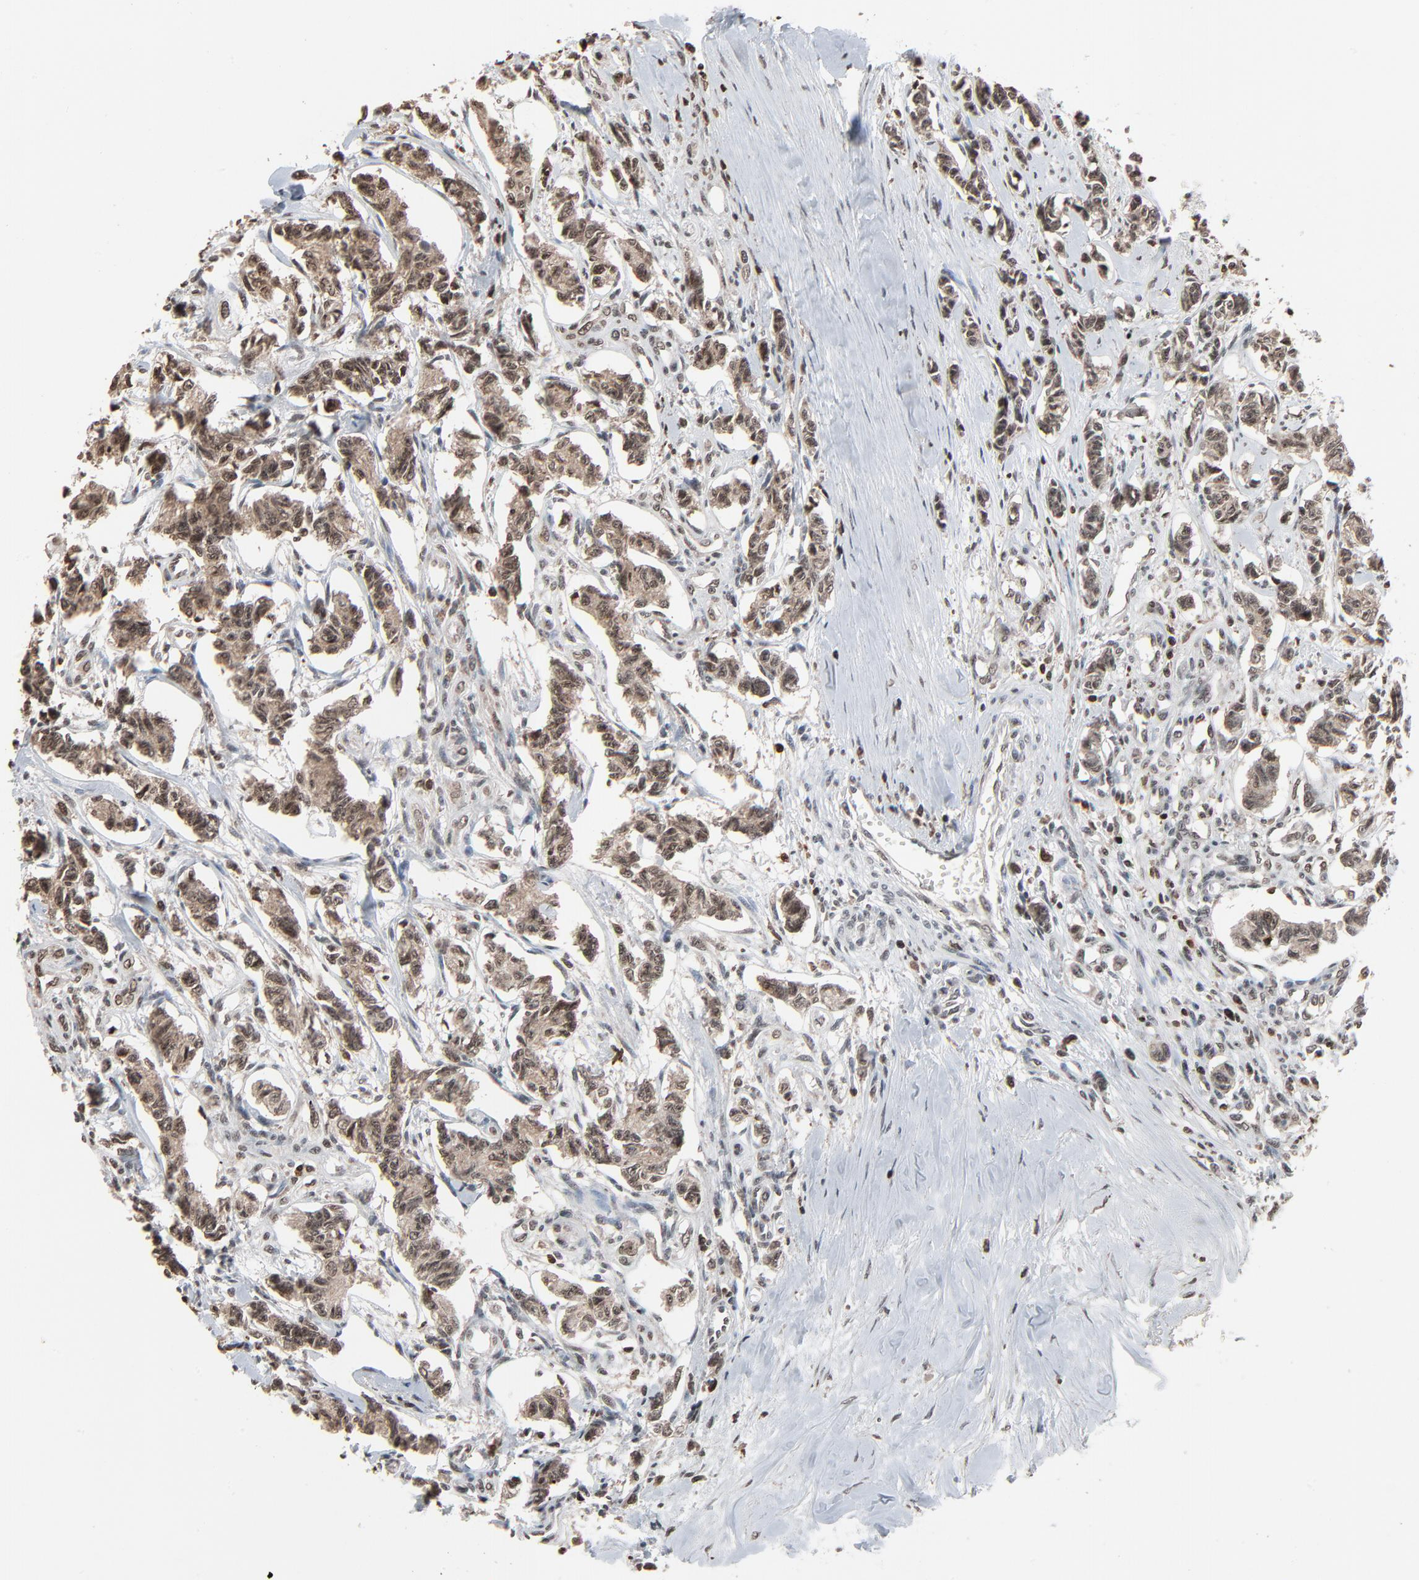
{"staining": {"intensity": "moderate", "quantity": ">75%", "location": "cytoplasmic/membranous,nuclear"}, "tissue": "renal cancer", "cell_type": "Tumor cells", "image_type": "cancer", "snomed": [{"axis": "morphology", "description": "Carcinoid, malignant, NOS"}, {"axis": "topography", "description": "Kidney"}], "caption": "Protein expression analysis of human renal cancer reveals moderate cytoplasmic/membranous and nuclear staining in about >75% of tumor cells. (DAB IHC with brightfield microscopy, high magnification).", "gene": "RPS6KA3", "patient": {"sex": "female", "age": 41}}